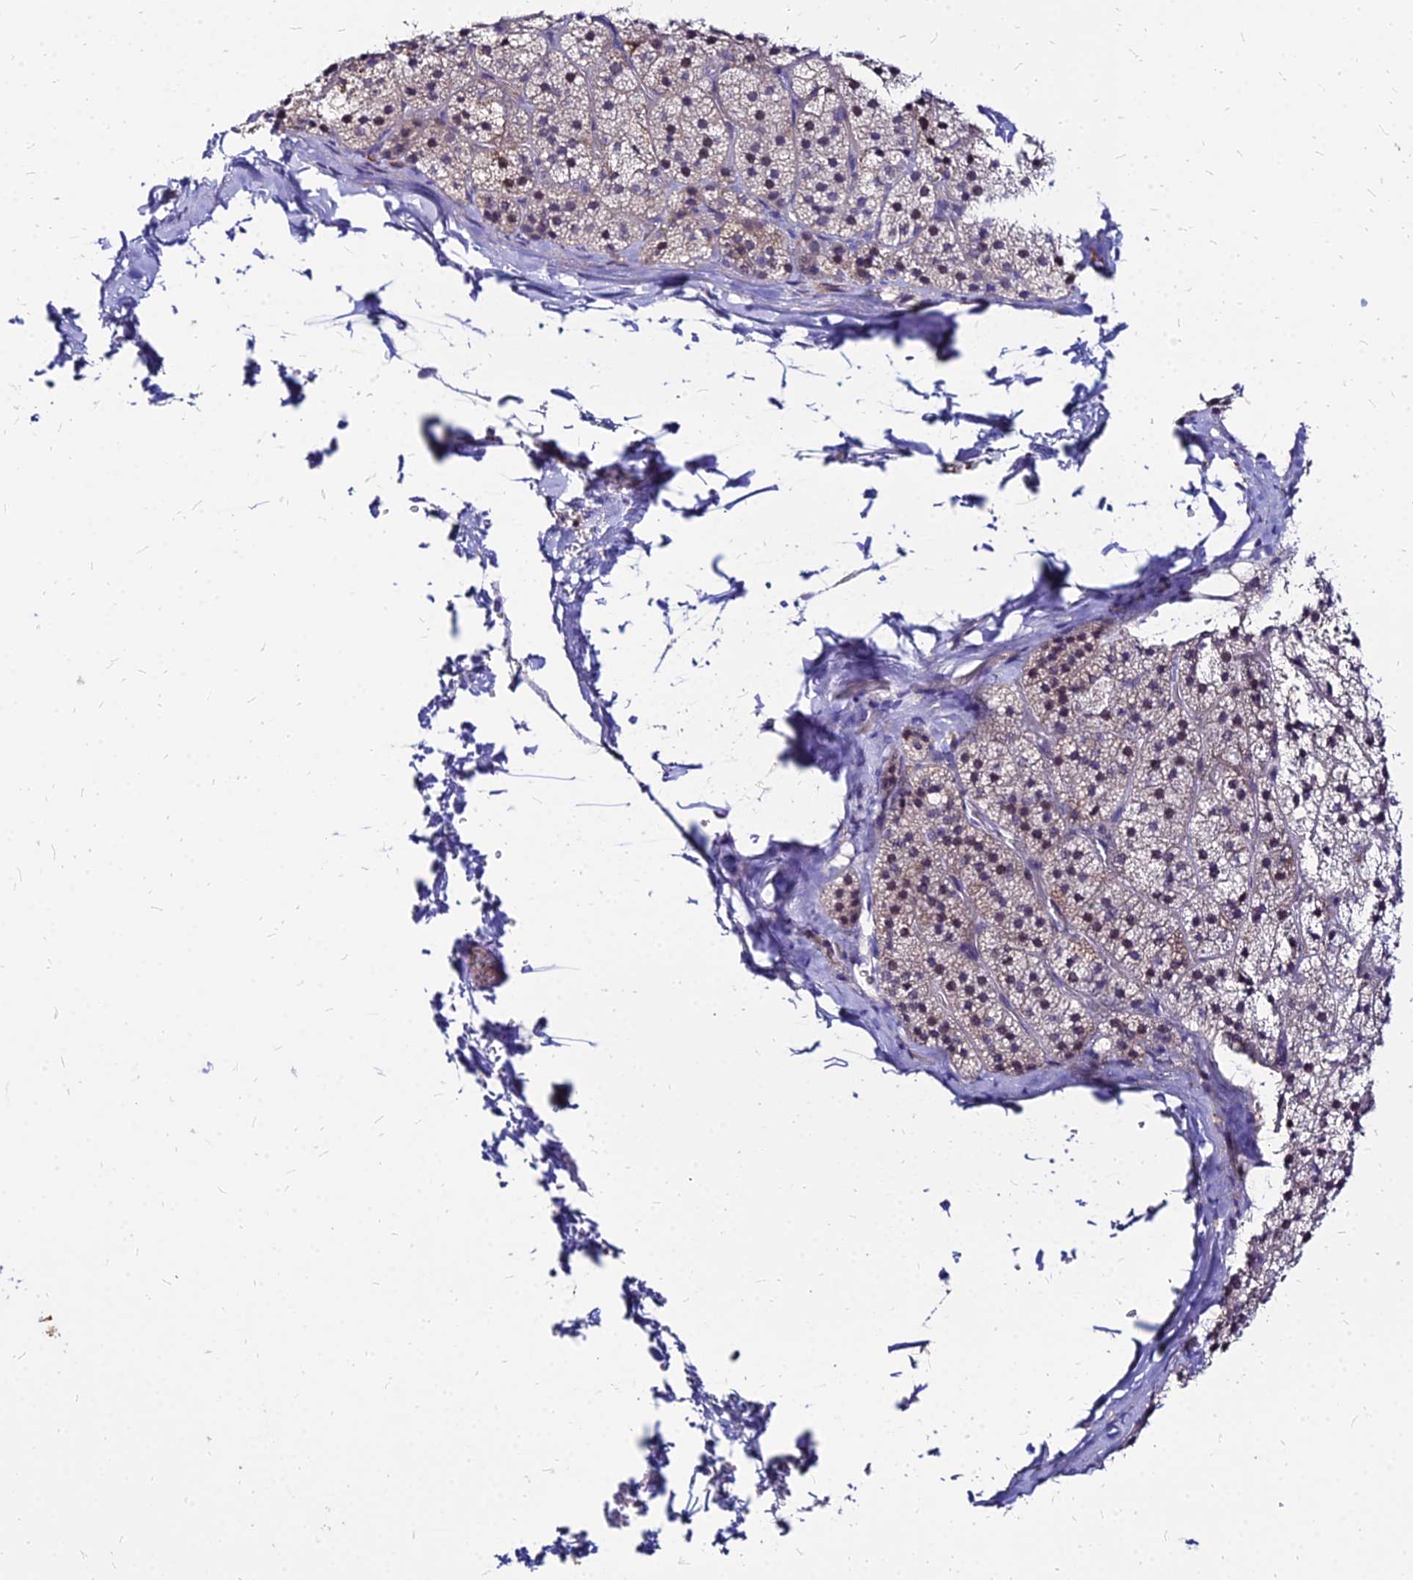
{"staining": {"intensity": "weak", "quantity": ">75%", "location": "cytoplasmic/membranous,nuclear"}, "tissue": "adrenal gland", "cell_type": "Glandular cells", "image_type": "normal", "snomed": [{"axis": "morphology", "description": "Normal tissue, NOS"}, {"axis": "topography", "description": "Adrenal gland"}], "caption": "Immunohistochemistry (IHC) (DAB (3,3'-diaminobenzidine)) staining of unremarkable adrenal gland displays weak cytoplasmic/membranous,nuclear protein positivity in approximately >75% of glandular cells. (DAB (3,3'-diaminobenzidine) IHC, brown staining for protein, blue staining for nuclei).", "gene": "ACSM6", "patient": {"sex": "female", "age": 44}}